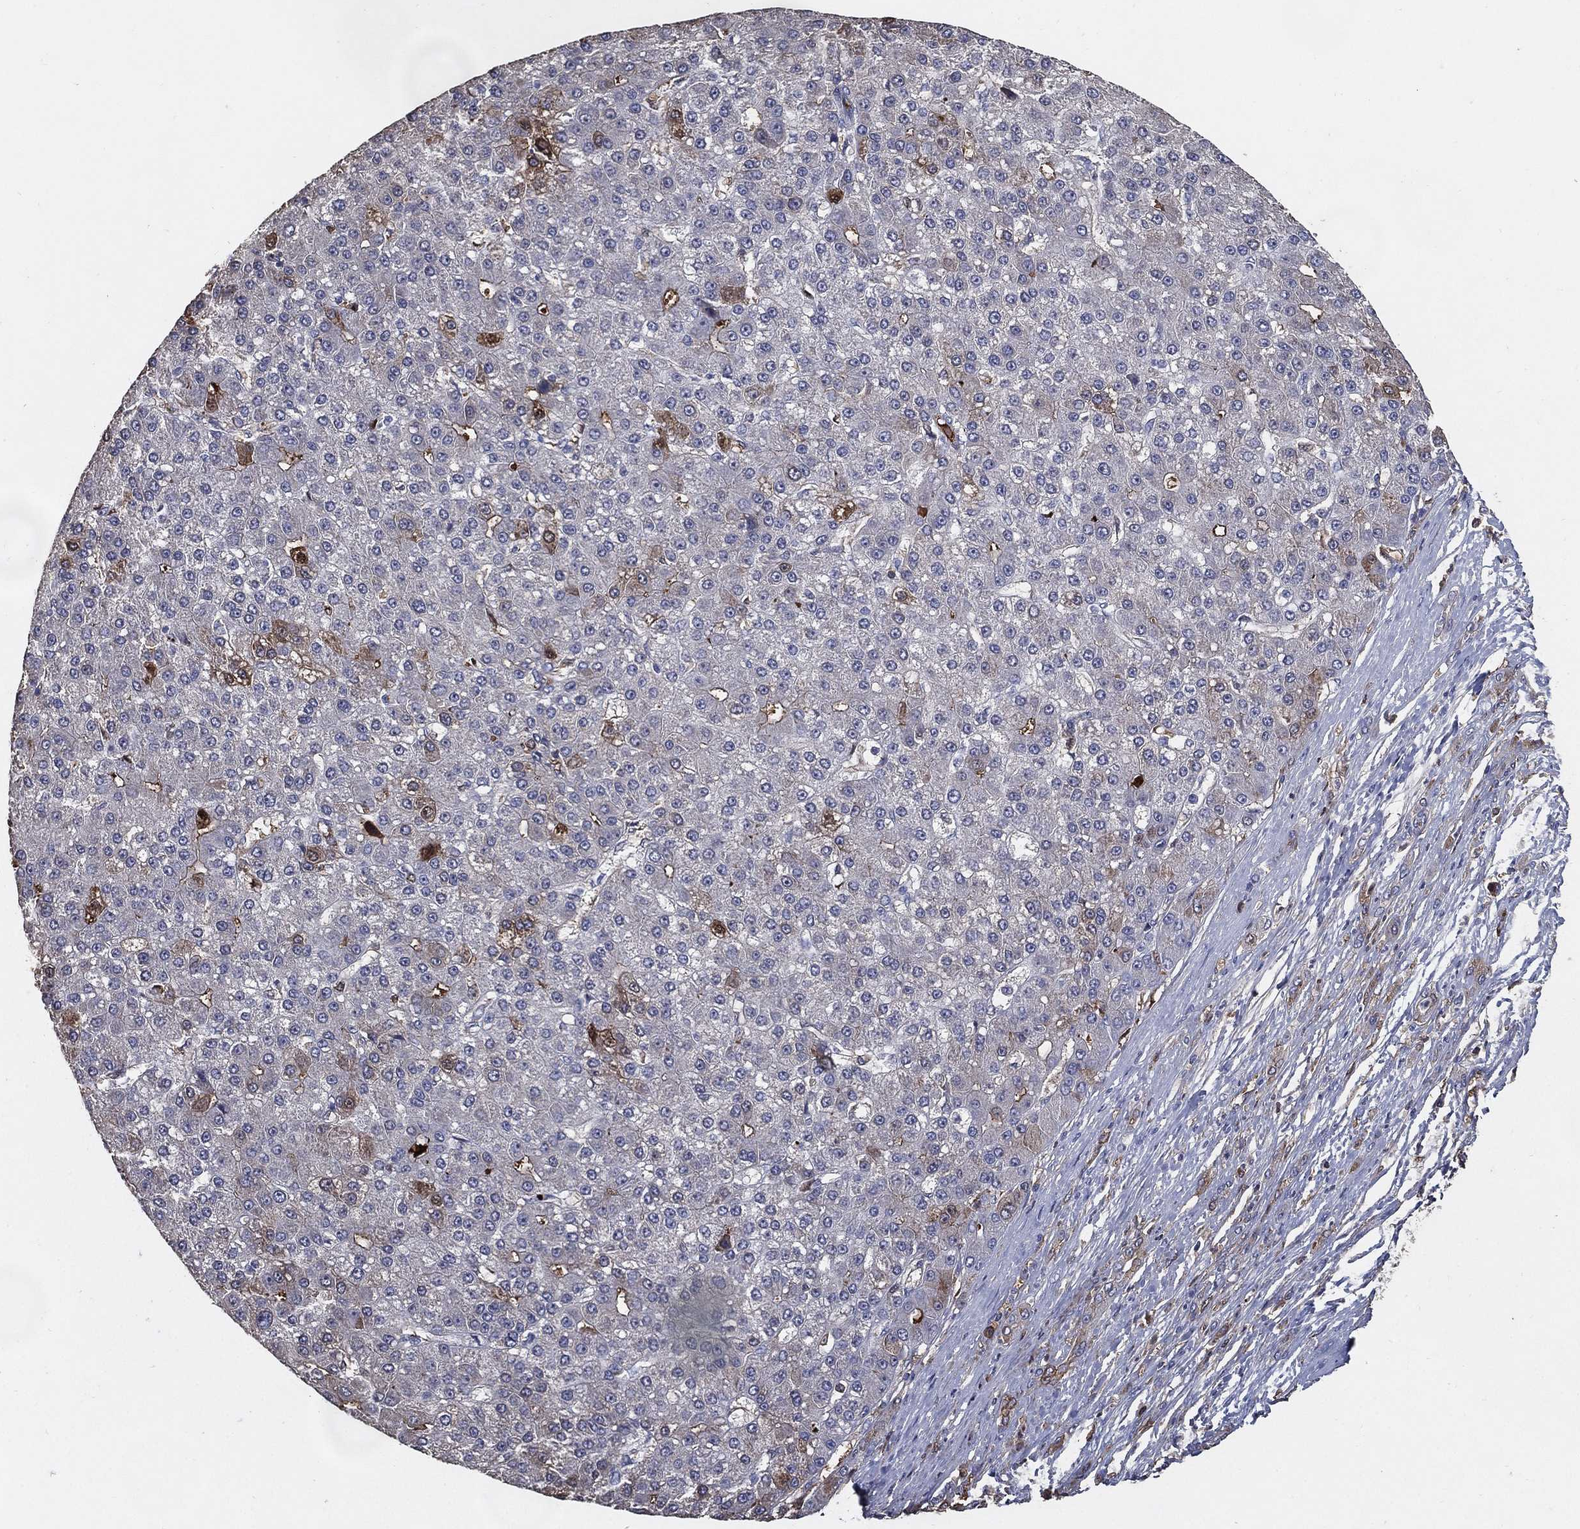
{"staining": {"intensity": "weak", "quantity": "<25%", "location": "cytoplasmic/membranous"}, "tissue": "liver cancer", "cell_type": "Tumor cells", "image_type": "cancer", "snomed": [{"axis": "morphology", "description": "Carcinoma, Hepatocellular, NOS"}, {"axis": "topography", "description": "Liver"}], "caption": "High magnification brightfield microscopy of liver cancer stained with DAB (brown) and counterstained with hematoxylin (blue): tumor cells show no significant positivity. (Immunohistochemistry (ihc), brightfield microscopy, high magnification).", "gene": "EFNA1", "patient": {"sex": "male", "age": 67}}